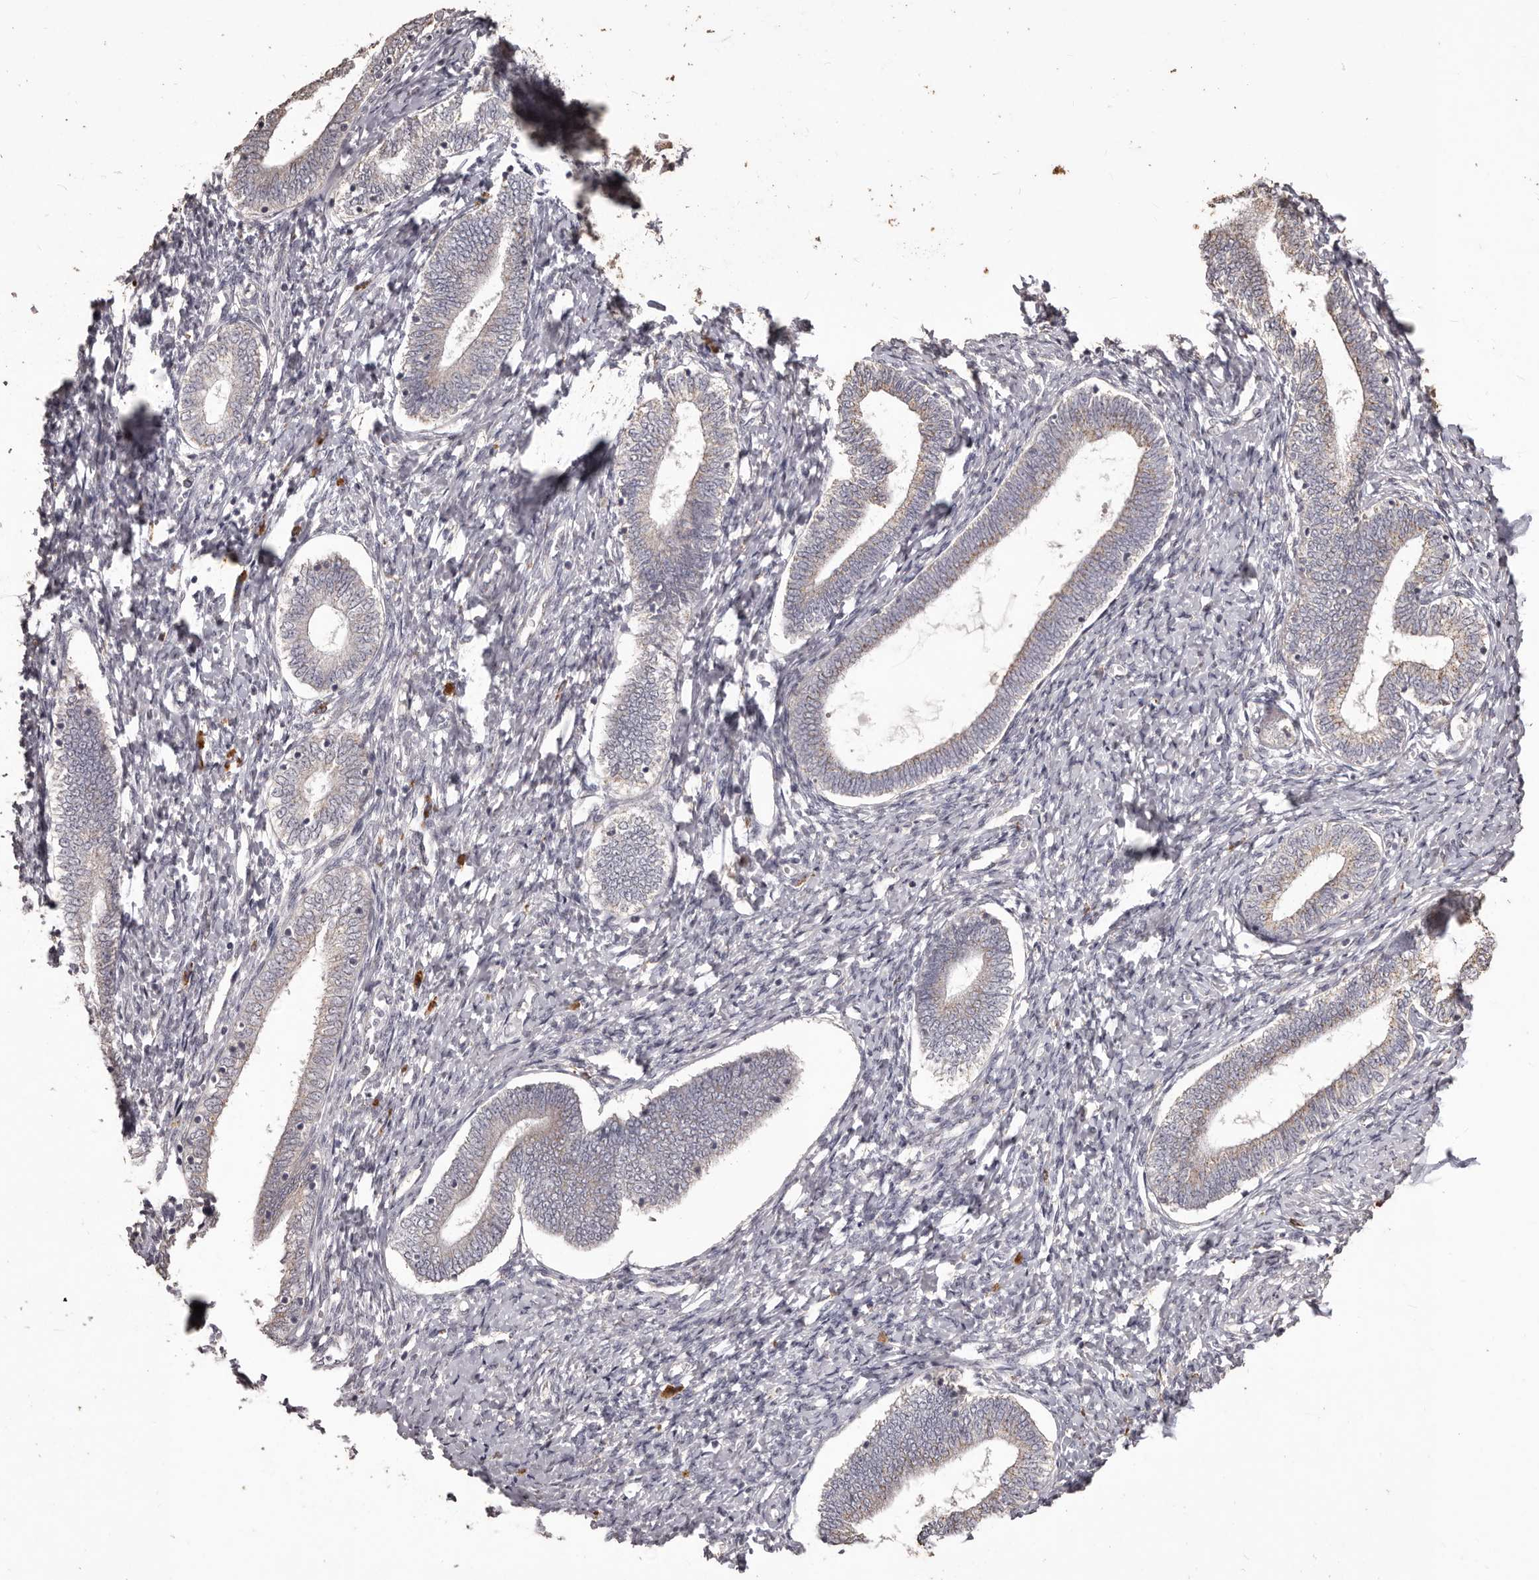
{"staining": {"intensity": "negative", "quantity": "none", "location": "none"}, "tissue": "endometrium", "cell_type": "Cells in endometrial stroma", "image_type": "normal", "snomed": [{"axis": "morphology", "description": "Normal tissue, NOS"}, {"axis": "topography", "description": "Endometrium"}], "caption": "Photomicrograph shows no significant protein staining in cells in endometrial stroma of normal endometrium.", "gene": "PRSS27", "patient": {"sex": "female", "age": 72}}